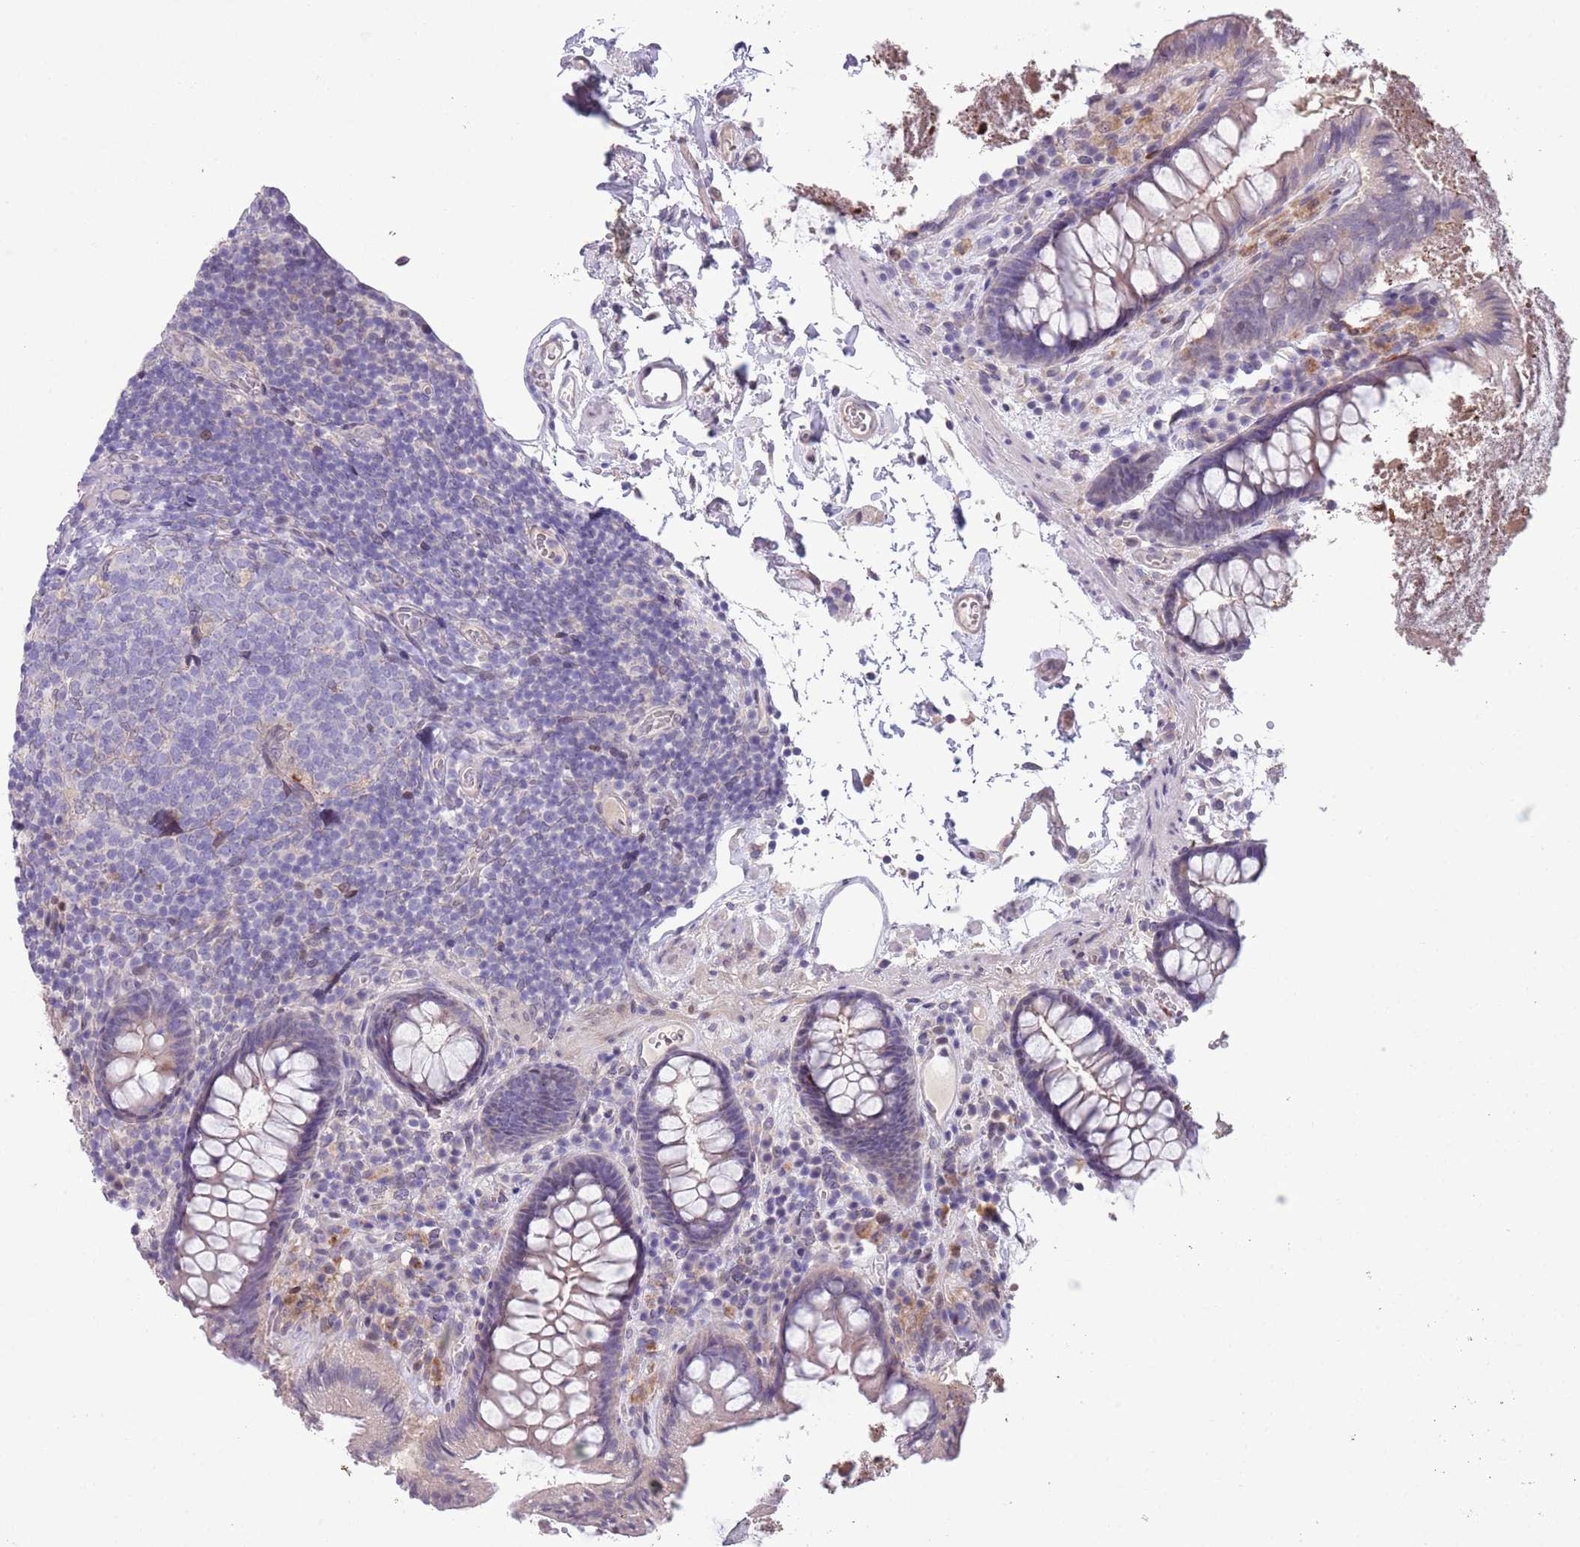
{"staining": {"intensity": "weak", "quantity": "25%-75%", "location": "nuclear"}, "tissue": "colon", "cell_type": "Endothelial cells", "image_type": "normal", "snomed": [{"axis": "morphology", "description": "Normal tissue, NOS"}, {"axis": "topography", "description": "Colon"}], "caption": "This image reveals immunohistochemistry staining of unremarkable human colon, with low weak nuclear expression in approximately 25%-75% of endothelial cells.", "gene": "CCND2", "patient": {"sex": "male", "age": 84}}